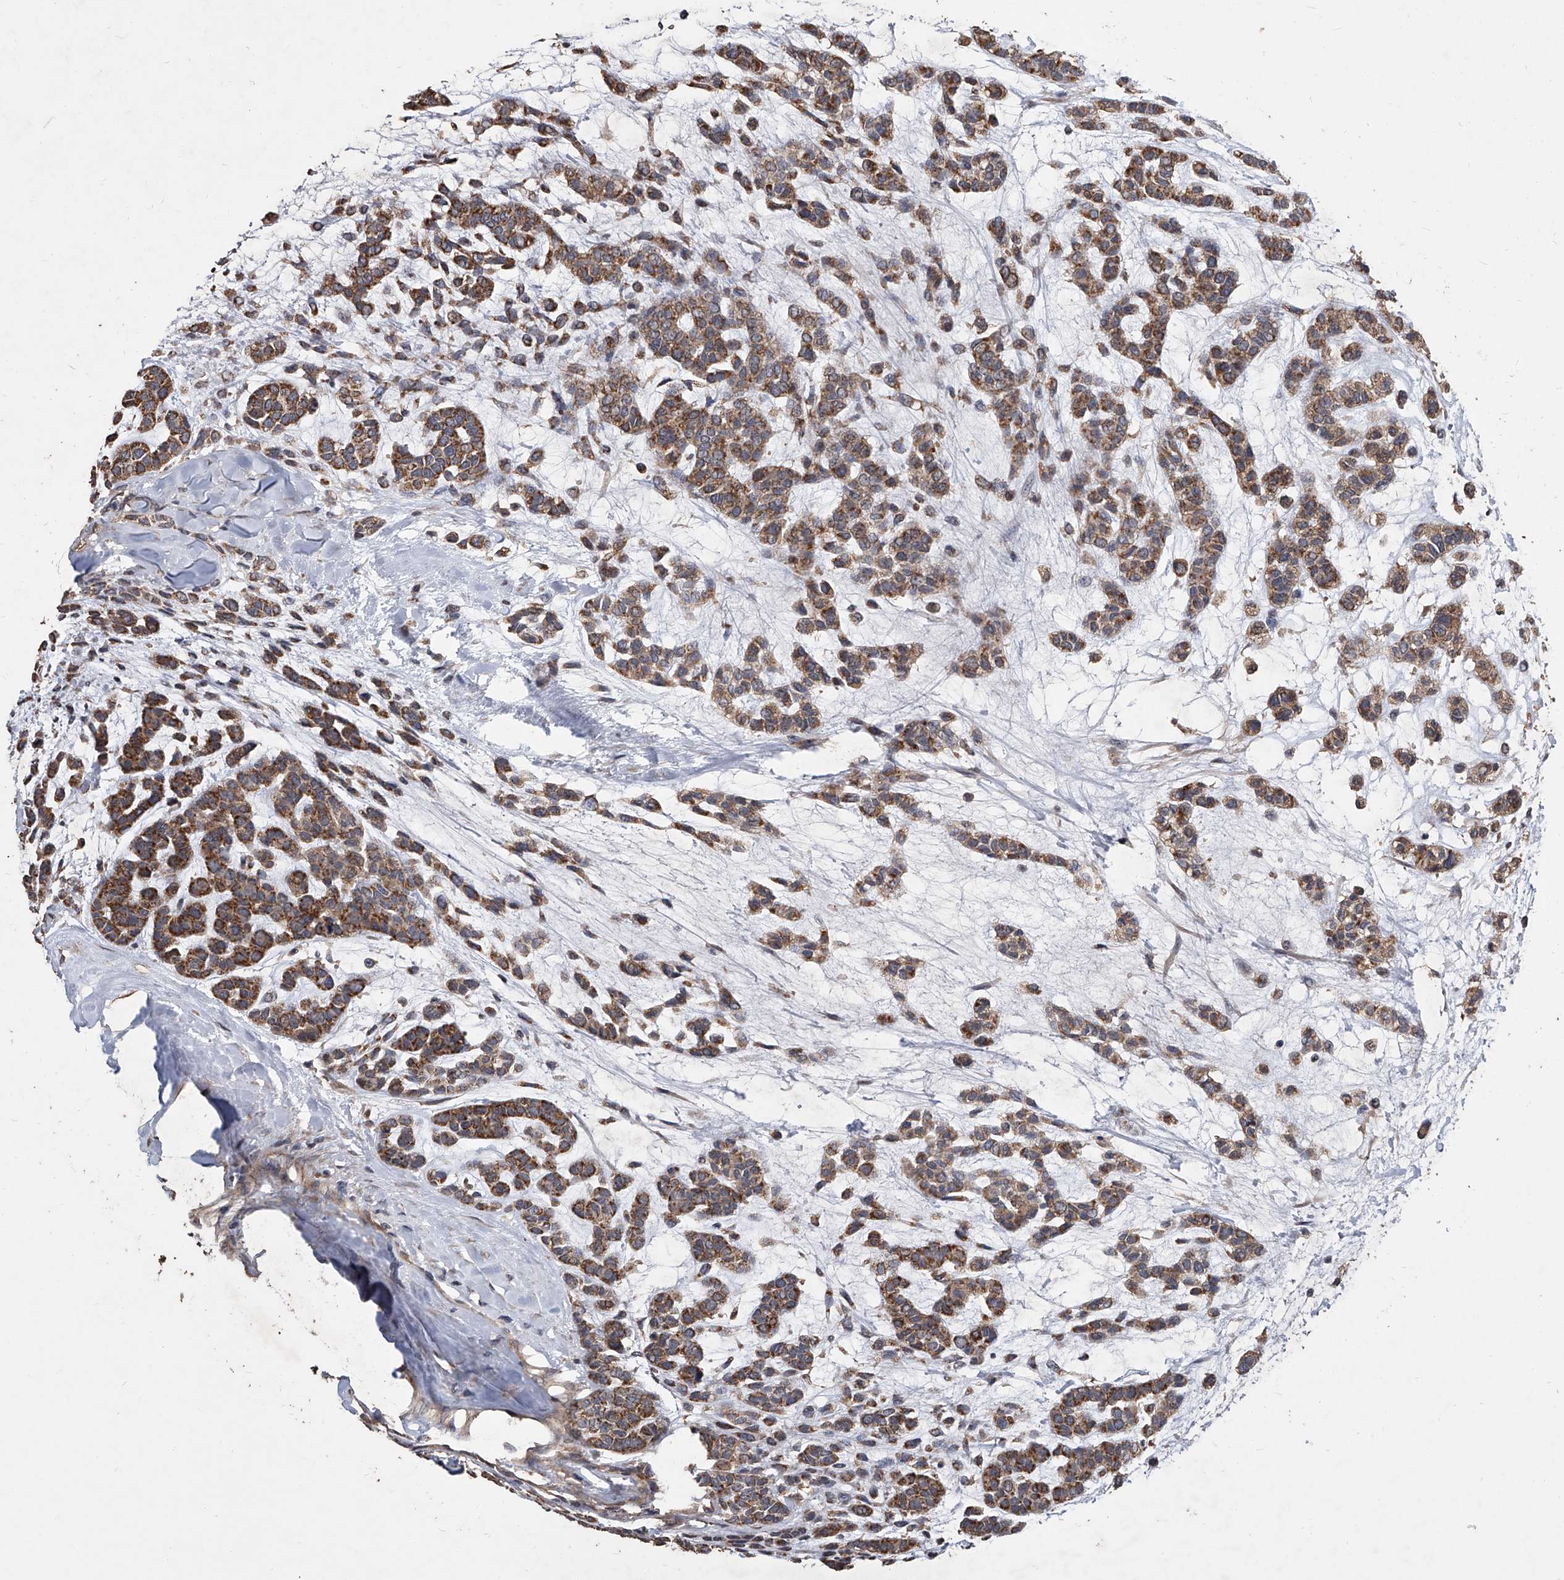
{"staining": {"intensity": "moderate", "quantity": ">75%", "location": "cytoplasmic/membranous"}, "tissue": "head and neck cancer", "cell_type": "Tumor cells", "image_type": "cancer", "snomed": [{"axis": "morphology", "description": "Adenocarcinoma, NOS"}, {"axis": "morphology", "description": "Adenoma, NOS"}, {"axis": "topography", "description": "Head-Neck"}], "caption": "Immunohistochemical staining of adenocarcinoma (head and neck) exhibits moderate cytoplasmic/membranous protein positivity in about >75% of tumor cells. Nuclei are stained in blue.", "gene": "LTV1", "patient": {"sex": "female", "age": 55}}